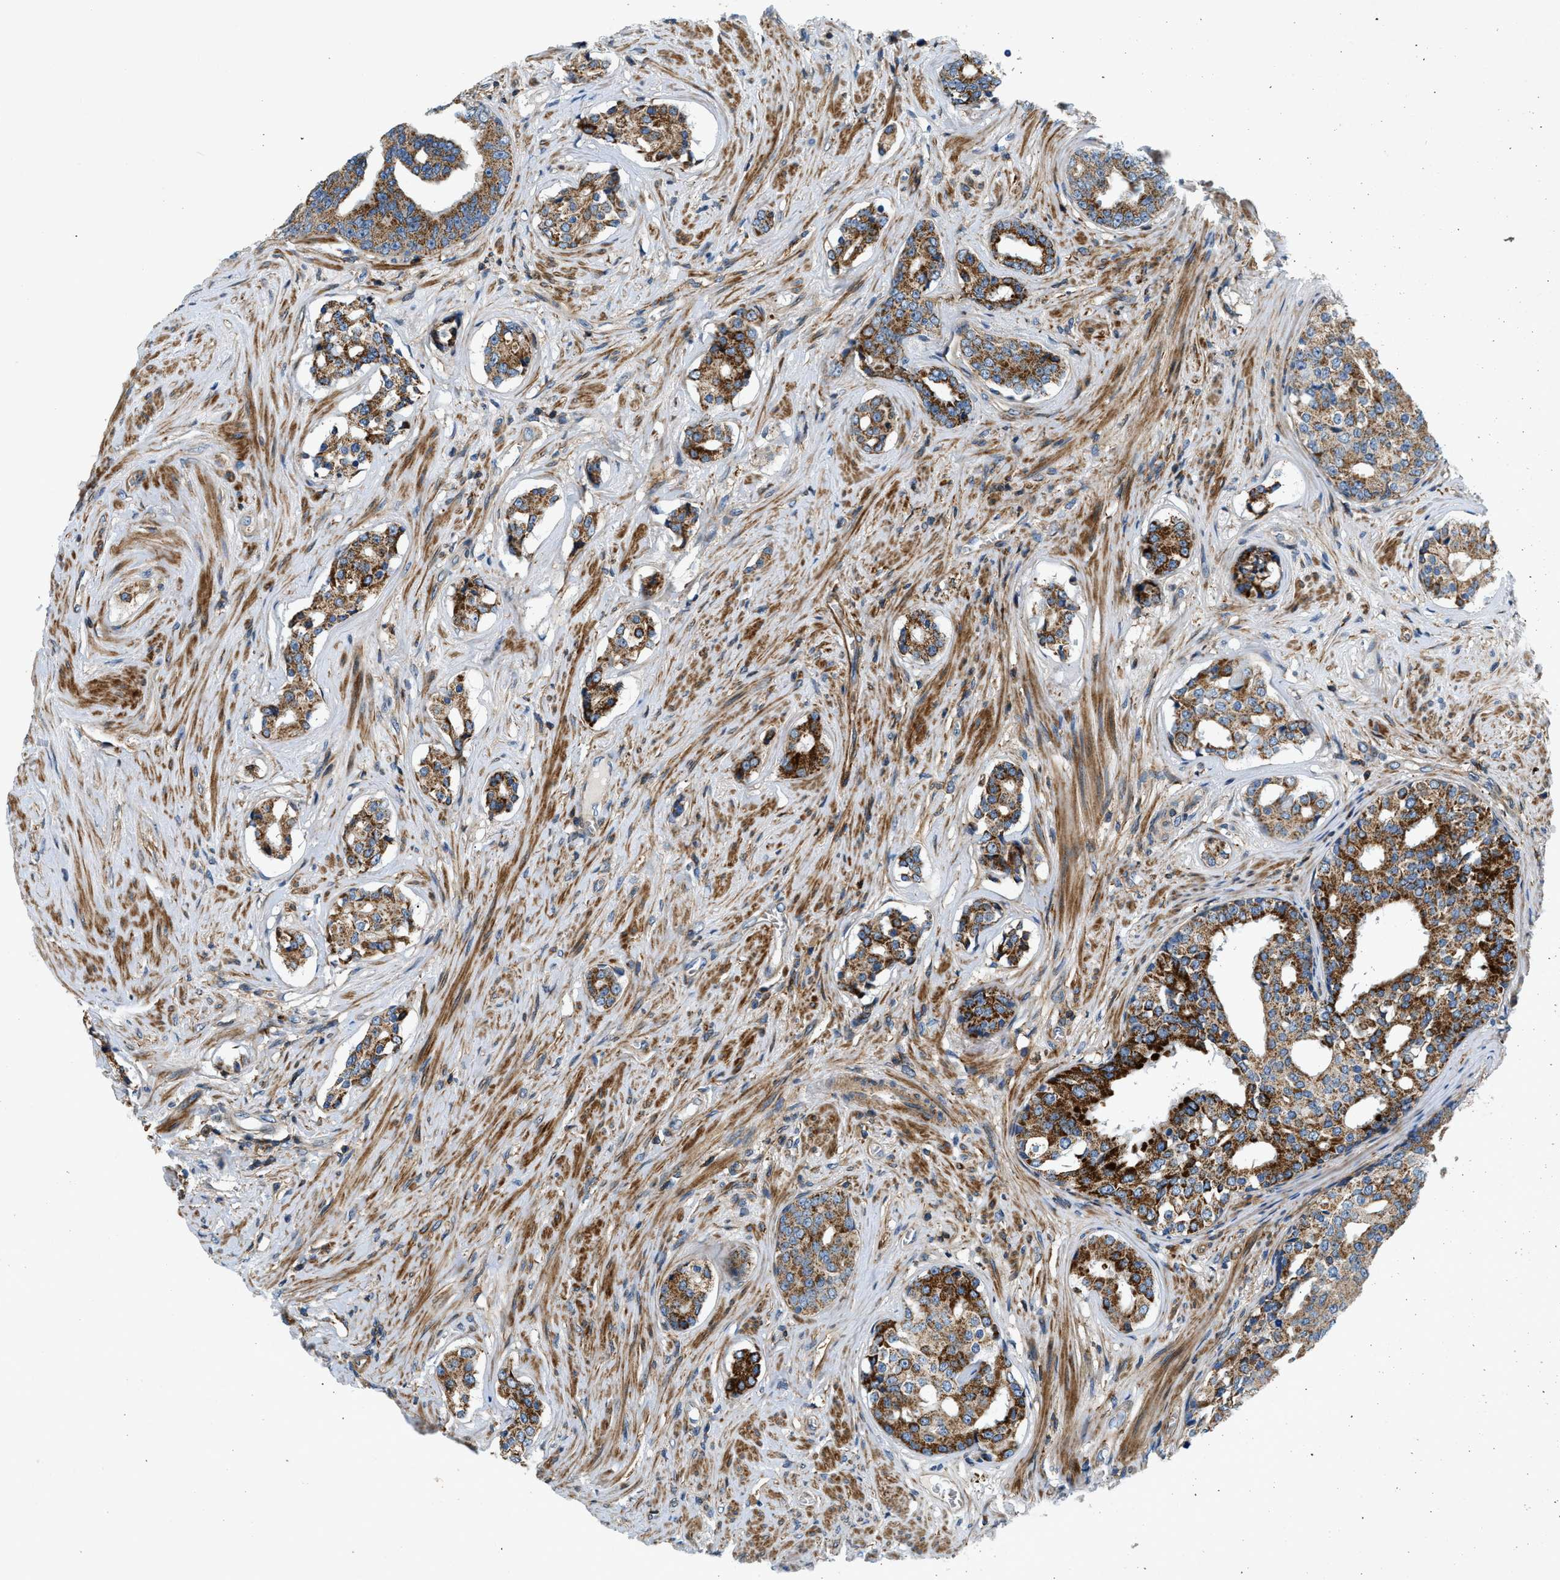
{"staining": {"intensity": "strong", "quantity": ">75%", "location": "cytoplasmic/membranous"}, "tissue": "prostate cancer", "cell_type": "Tumor cells", "image_type": "cancer", "snomed": [{"axis": "morphology", "description": "Adenocarcinoma, High grade"}, {"axis": "topography", "description": "Prostate"}], "caption": "Protein staining reveals strong cytoplasmic/membranous positivity in approximately >75% of tumor cells in adenocarcinoma (high-grade) (prostate).", "gene": "DHODH", "patient": {"sex": "male", "age": 71}}